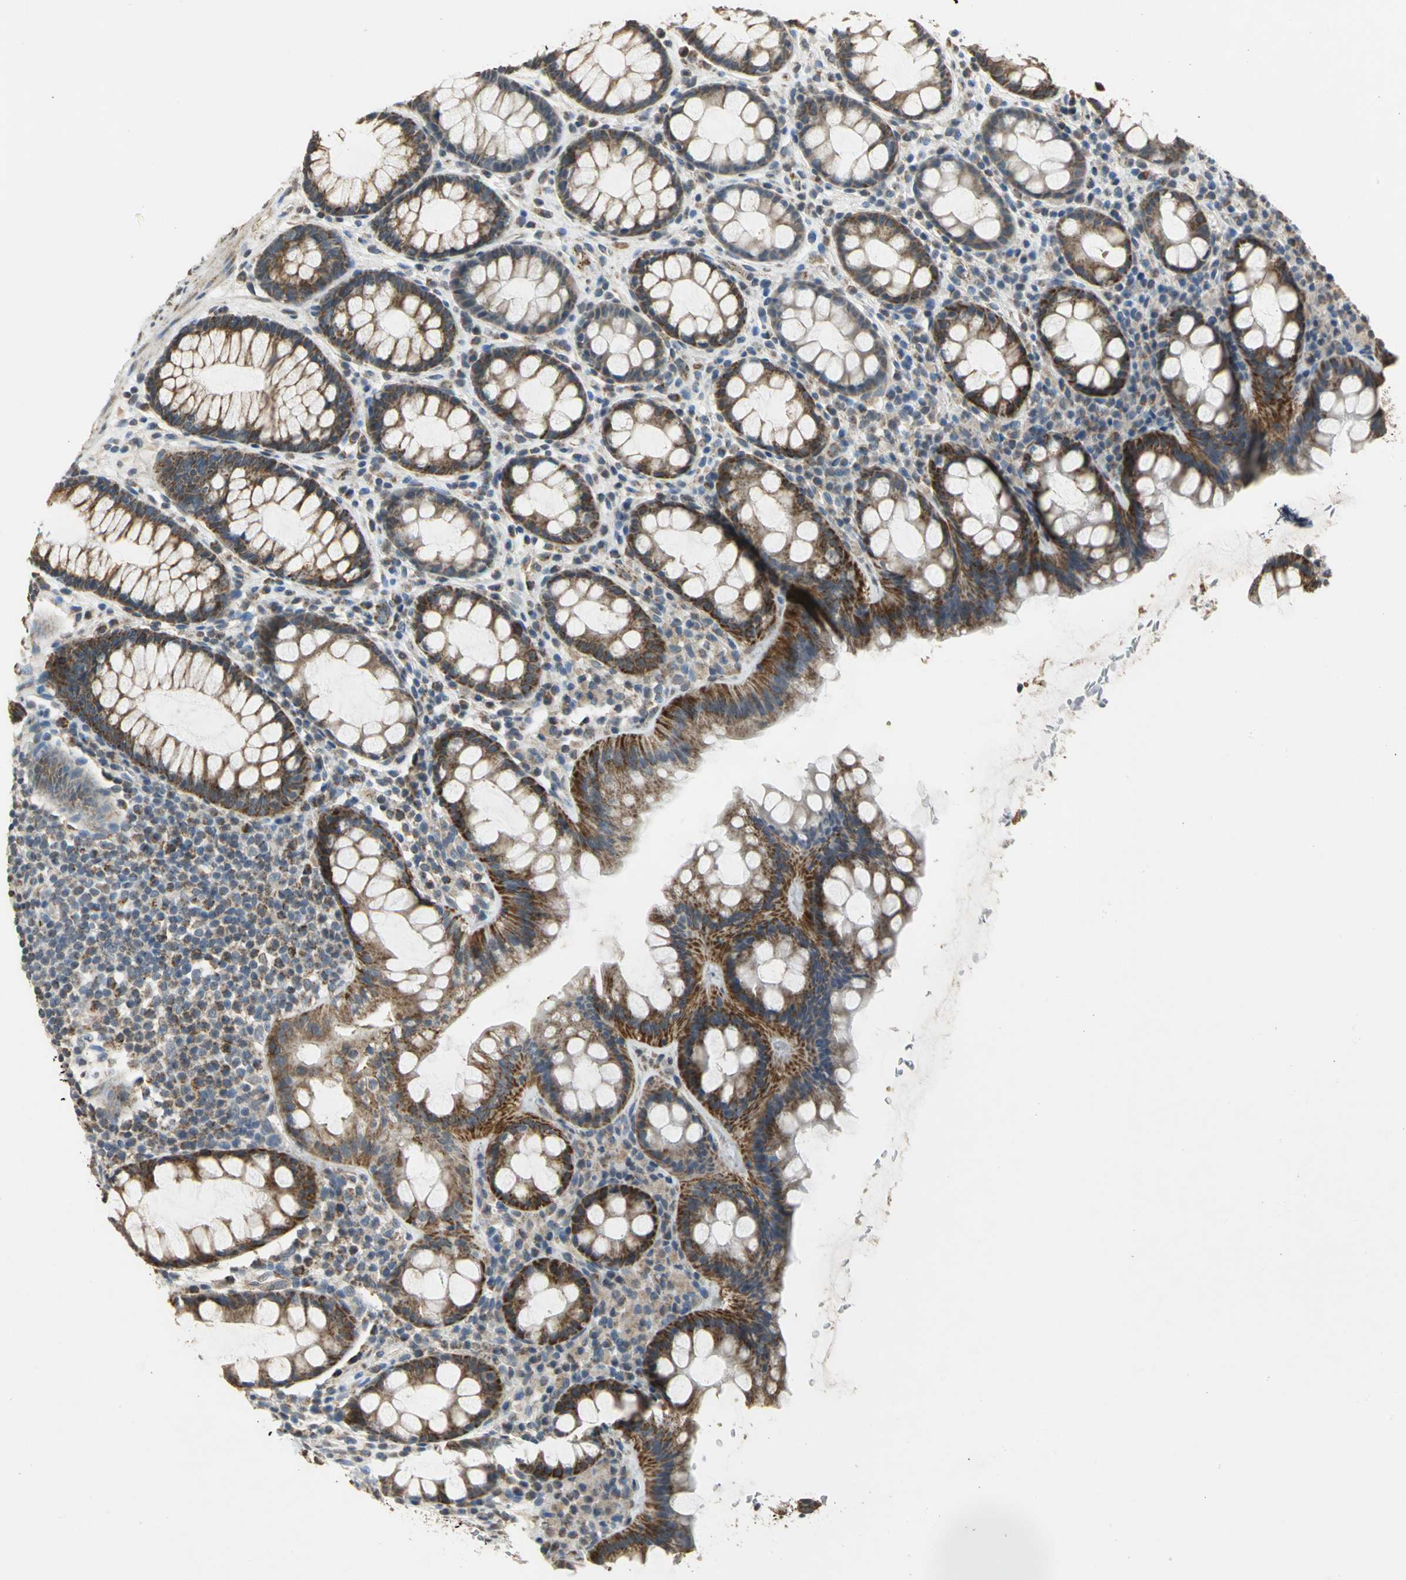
{"staining": {"intensity": "strong", "quantity": ">75%", "location": "cytoplasmic/membranous"}, "tissue": "rectum", "cell_type": "Glandular cells", "image_type": "normal", "snomed": [{"axis": "morphology", "description": "Normal tissue, NOS"}, {"axis": "topography", "description": "Rectum"}], "caption": "About >75% of glandular cells in benign rectum show strong cytoplasmic/membranous protein positivity as visualized by brown immunohistochemical staining.", "gene": "NDUFB5", "patient": {"sex": "male", "age": 92}}